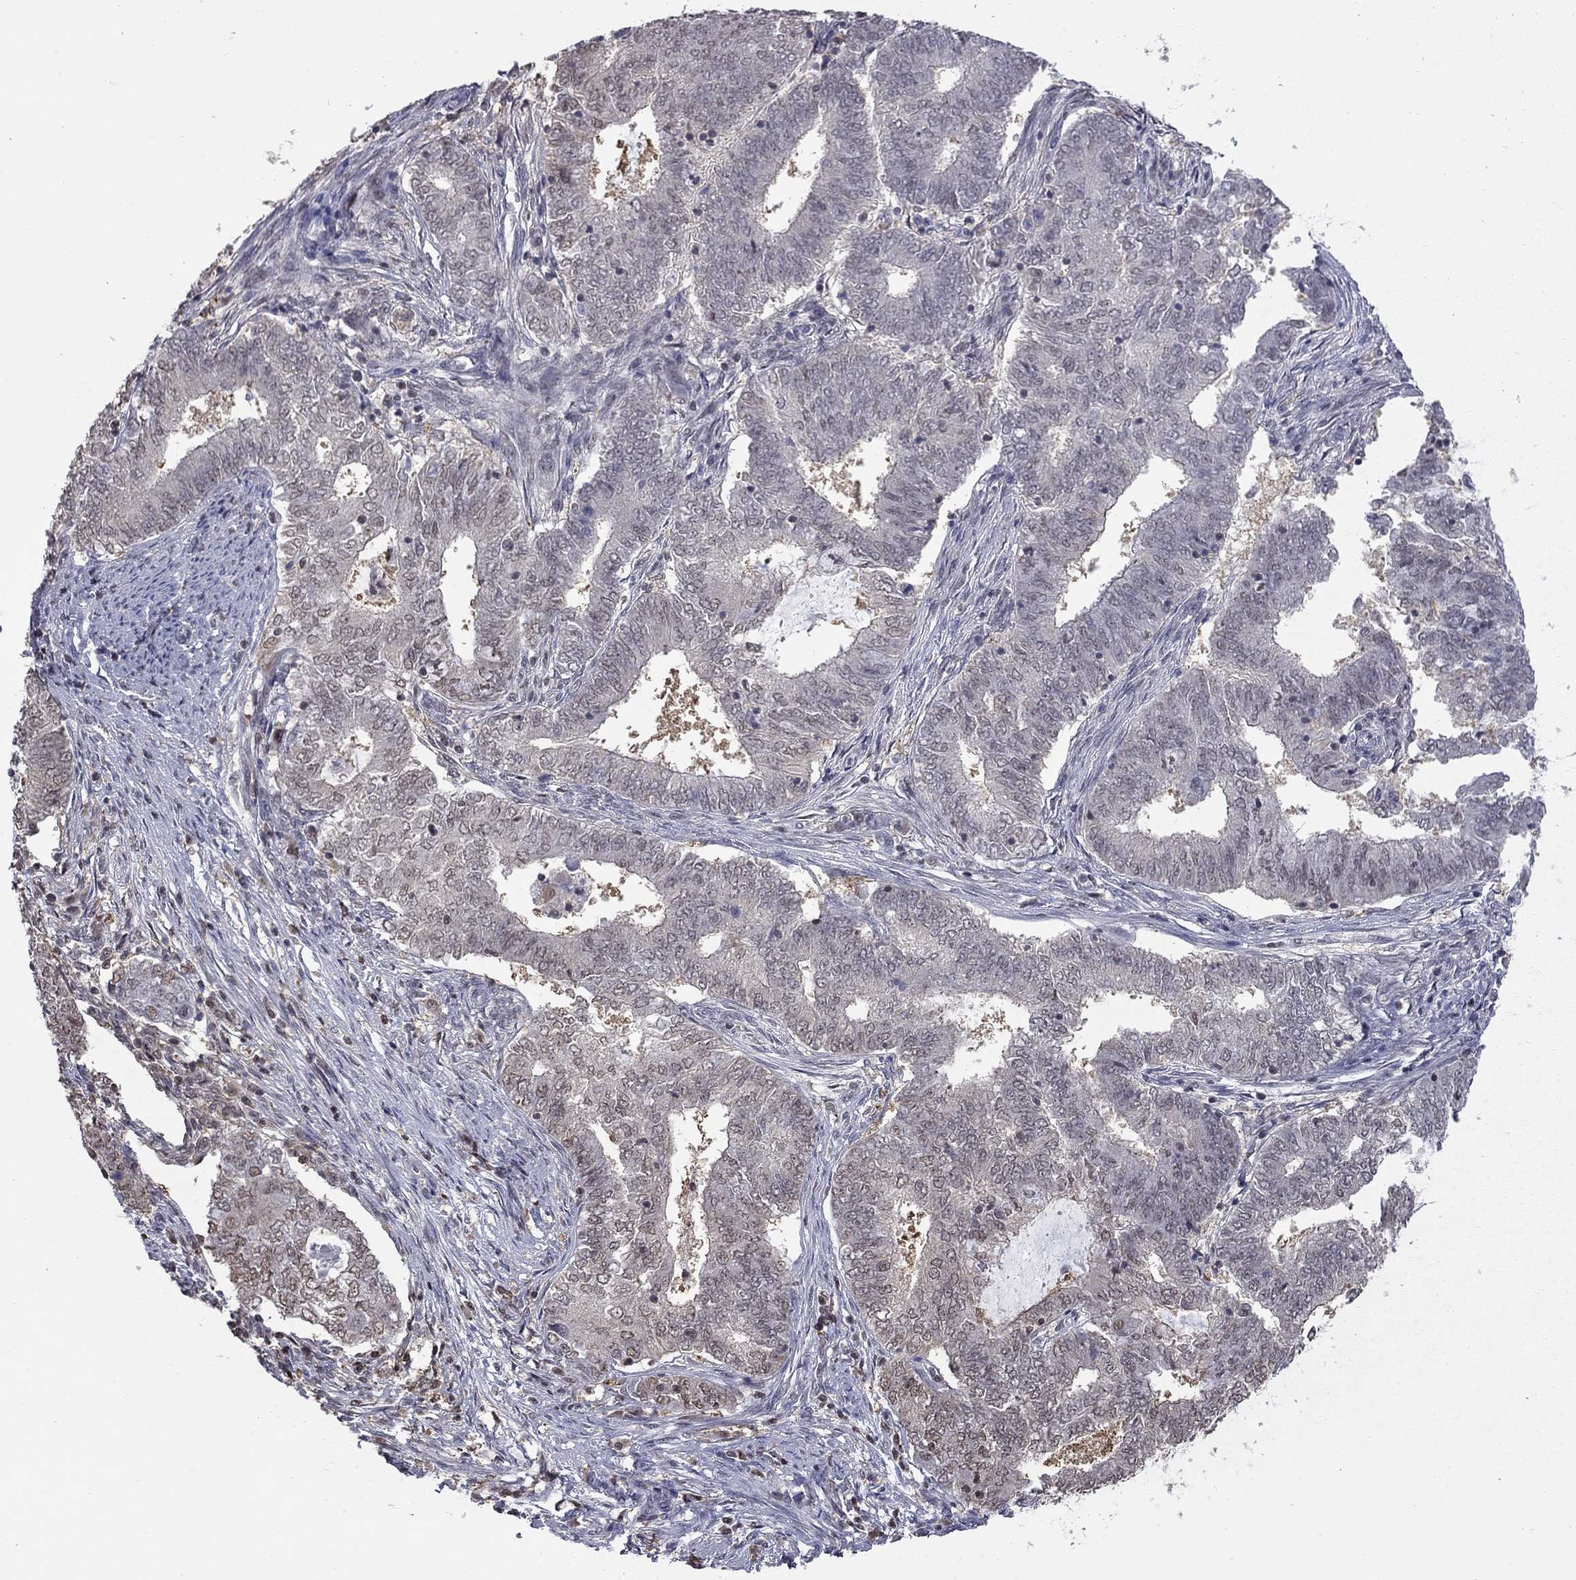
{"staining": {"intensity": "negative", "quantity": "none", "location": "none"}, "tissue": "endometrial cancer", "cell_type": "Tumor cells", "image_type": "cancer", "snomed": [{"axis": "morphology", "description": "Adenocarcinoma, NOS"}, {"axis": "topography", "description": "Endometrium"}], "caption": "Adenocarcinoma (endometrial) was stained to show a protein in brown. There is no significant staining in tumor cells. (Immunohistochemistry, brightfield microscopy, high magnification).", "gene": "RFWD3", "patient": {"sex": "female", "age": 62}}